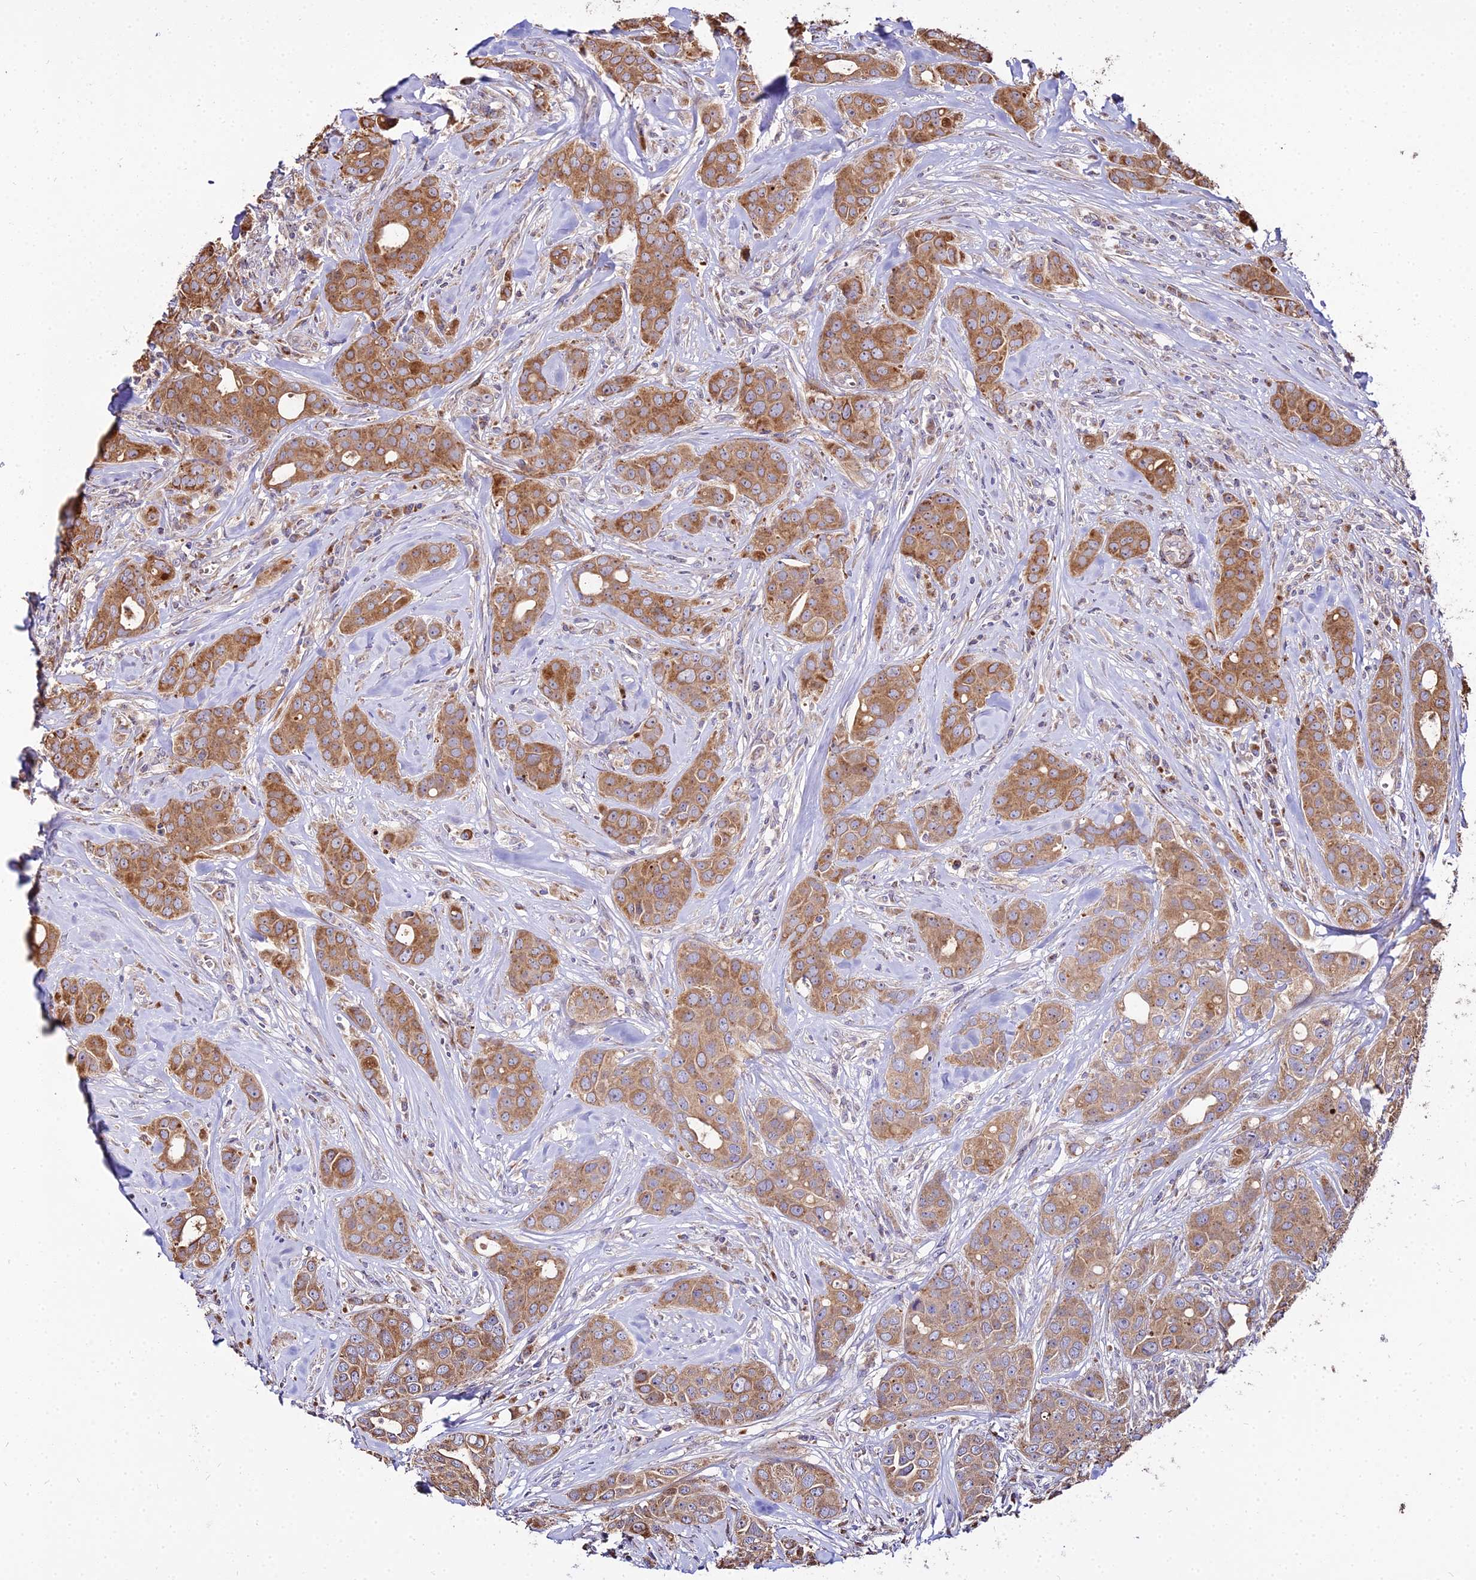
{"staining": {"intensity": "strong", "quantity": ">75%", "location": "cytoplasmic/membranous"}, "tissue": "breast cancer", "cell_type": "Tumor cells", "image_type": "cancer", "snomed": [{"axis": "morphology", "description": "Duct carcinoma"}, {"axis": "topography", "description": "Breast"}], "caption": "A micrograph of breast cancer (intraductal carcinoma) stained for a protein reveals strong cytoplasmic/membranous brown staining in tumor cells.", "gene": "PEX19", "patient": {"sex": "female", "age": 43}}